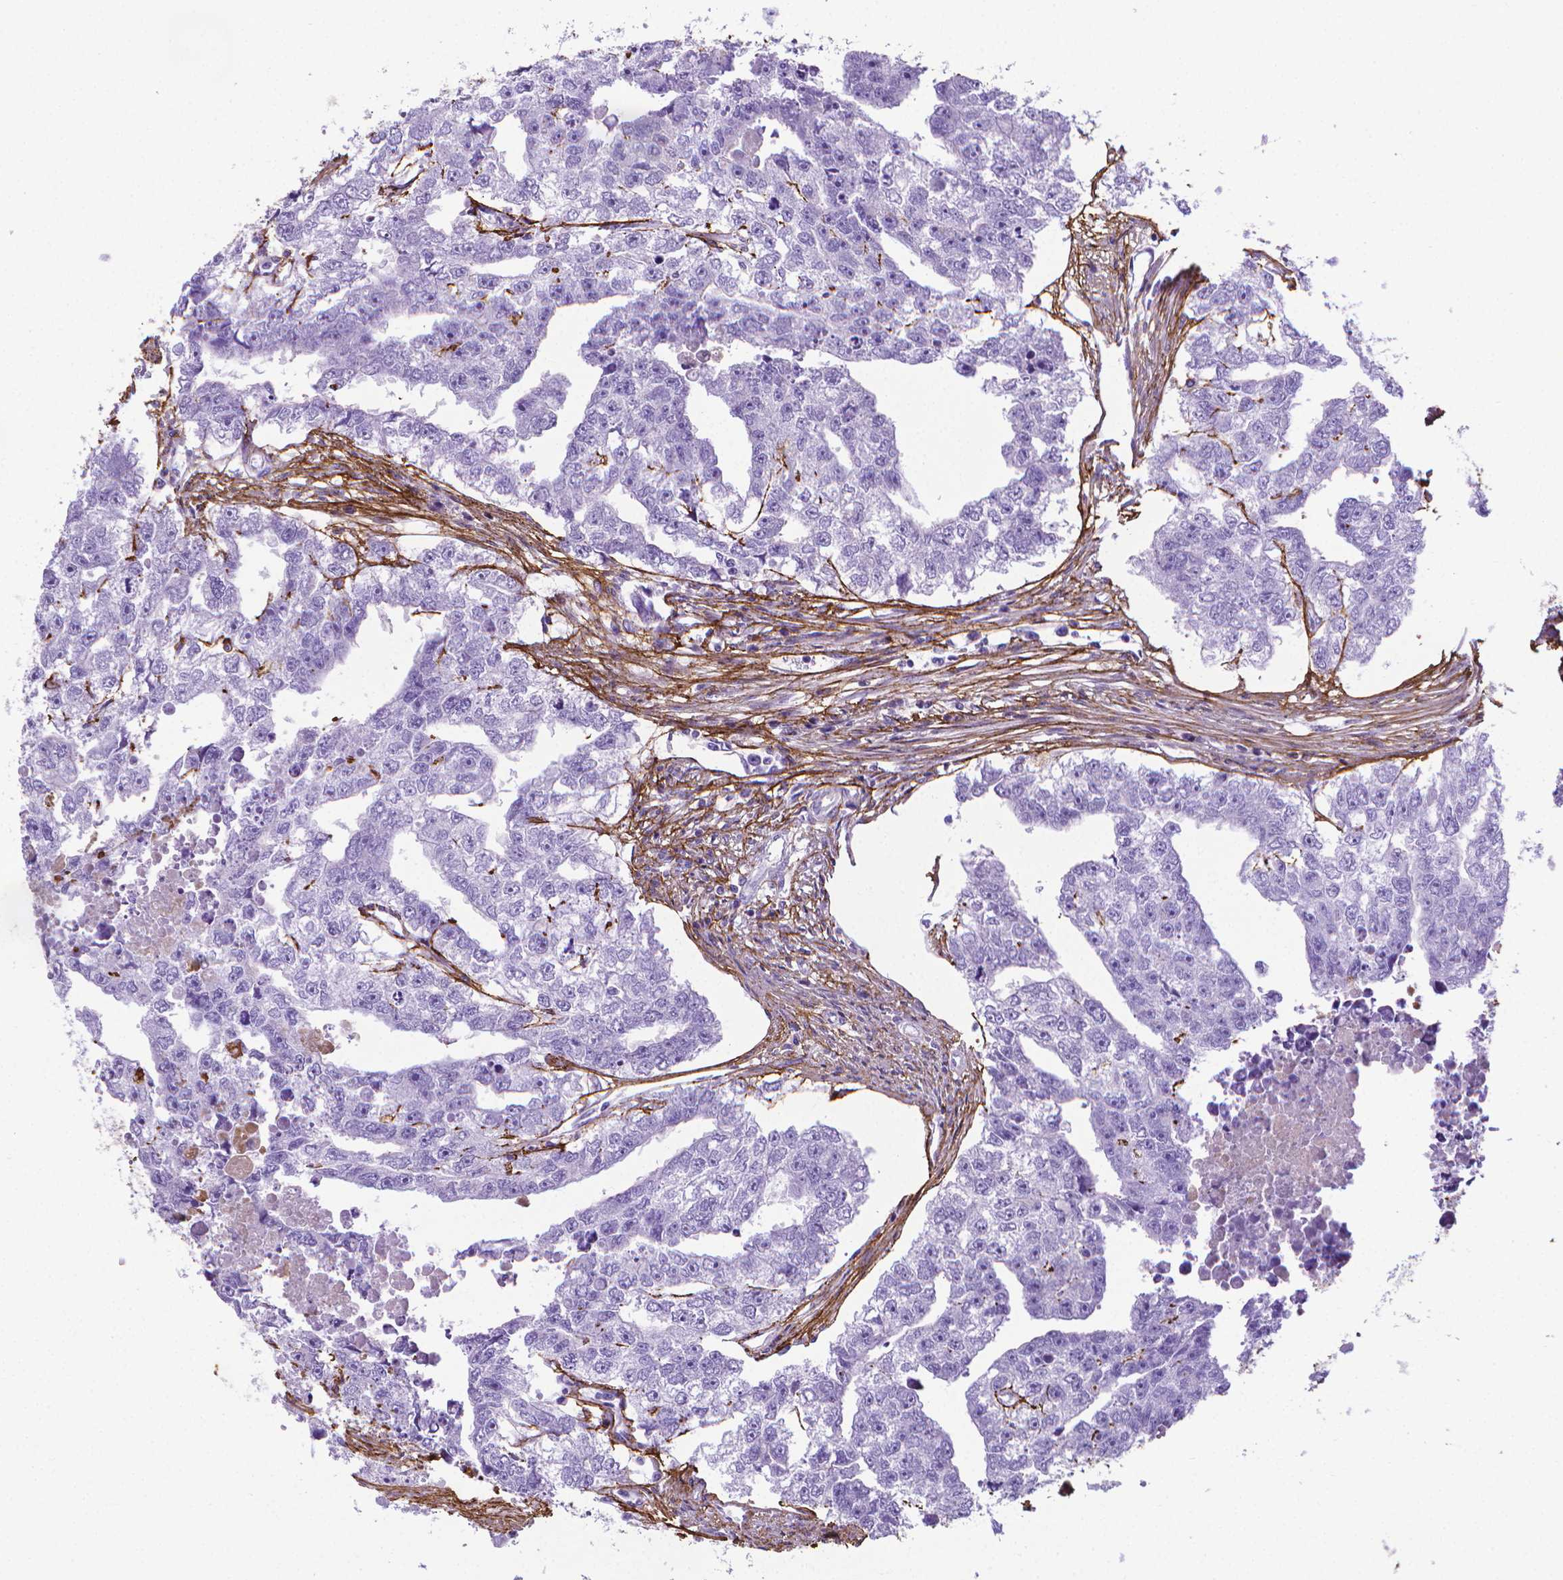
{"staining": {"intensity": "negative", "quantity": "none", "location": "none"}, "tissue": "testis cancer", "cell_type": "Tumor cells", "image_type": "cancer", "snomed": [{"axis": "morphology", "description": "Carcinoma, Embryonal, NOS"}, {"axis": "morphology", "description": "Teratoma, malignant, NOS"}, {"axis": "topography", "description": "Testis"}], "caption": "Malignant teratoma (testis) was stained to show a protein in brown. There is no significant staining in tumor cells.", "gene": "MFAP2", "patient": {"sex": "male", "age": 44}}